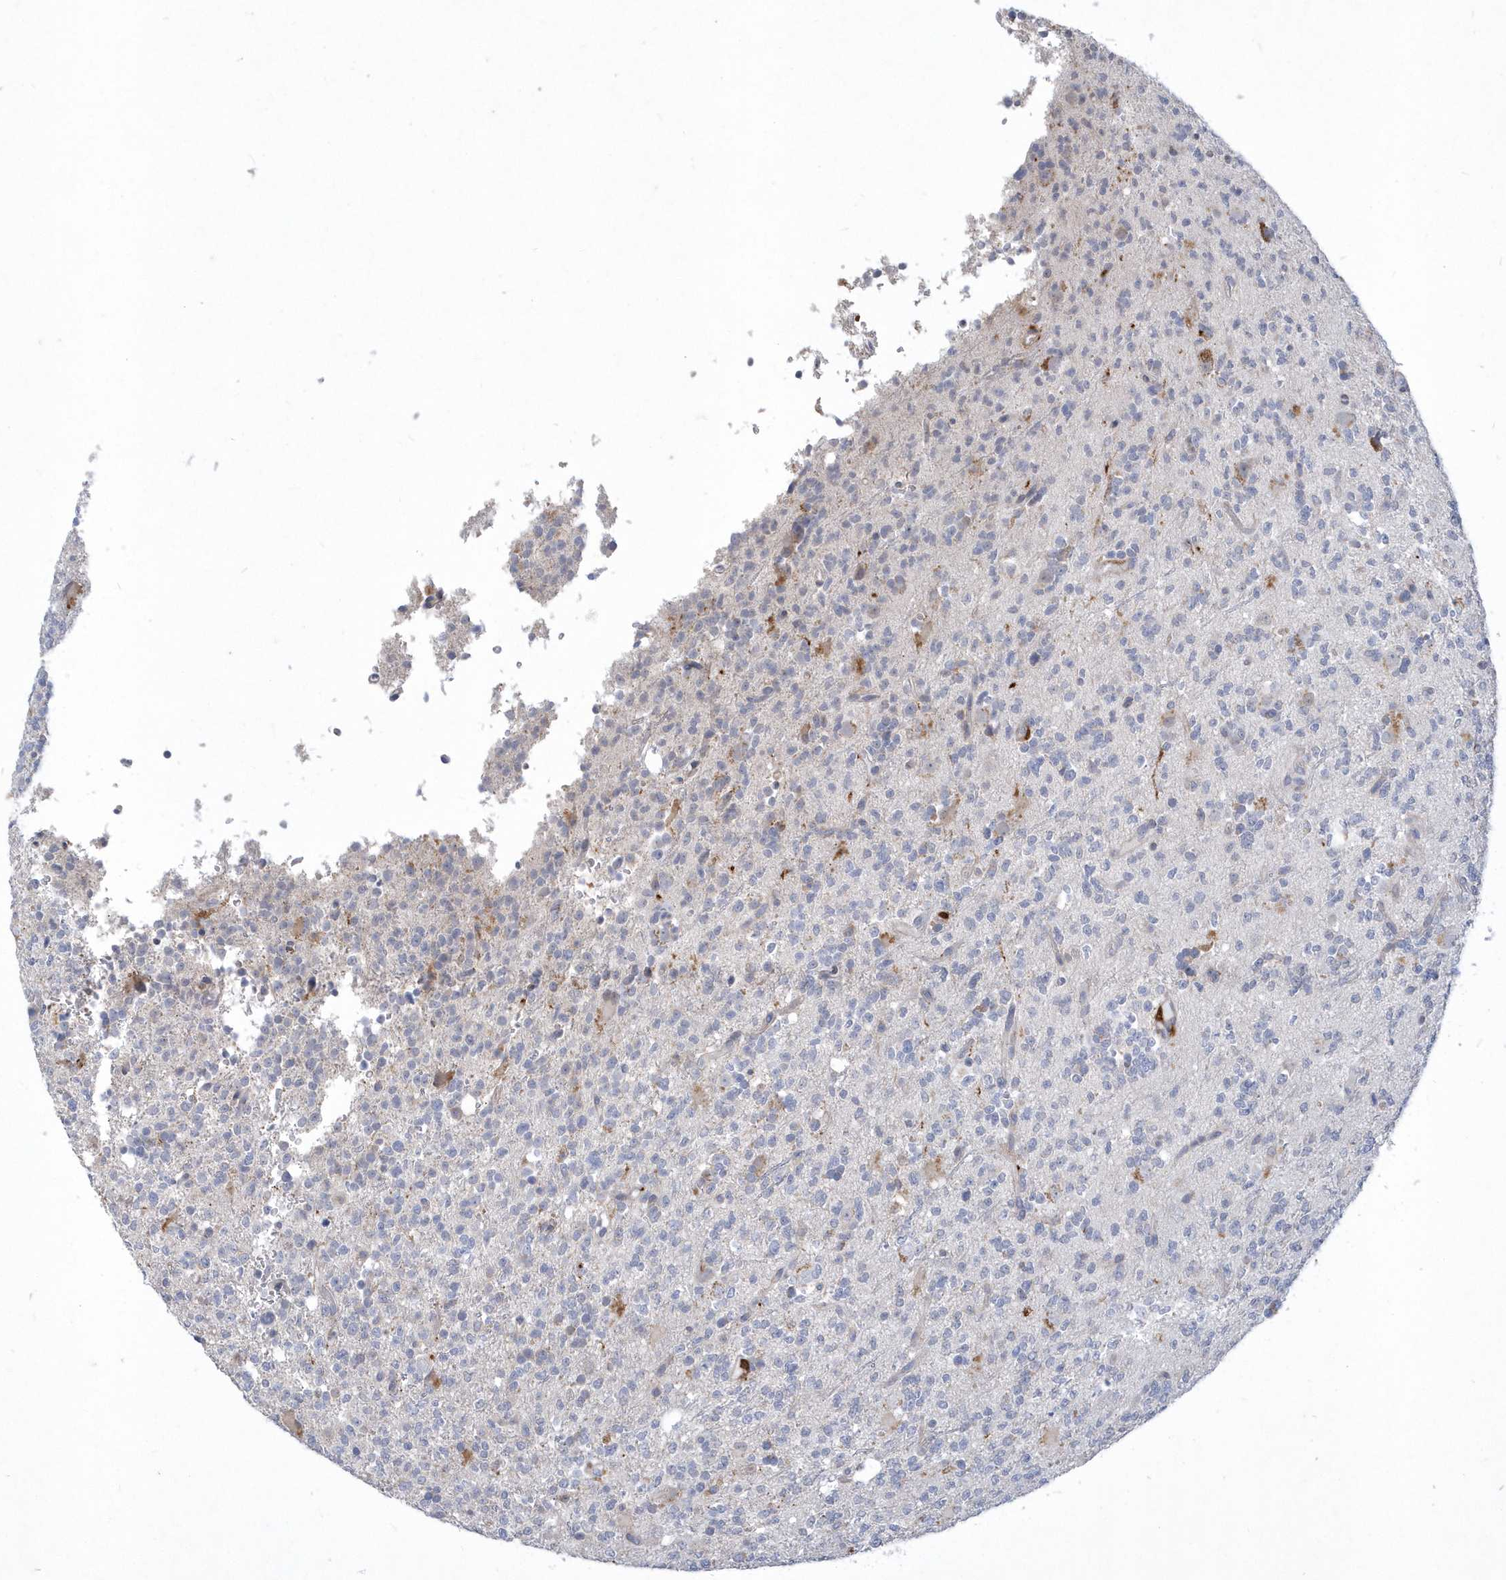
{"staining": {"intensity": "negative", "quantity": "none", "location": "none"}, "tissue": "glioma", "cell_type": "Tumor cells", "image_type": "cancer", "snomed": [{"axis": "morphology", "description": "Glioma, malignant, High grade"}, {"axis": "topography", "description": "Brain"}], "caption": "Immunohistochemical staining of malignant glioma (high-grade) exhibits no significant expression in tumor cells. (Brightfield microscopy of DAB immunohistochemistry at high magnification).", "gene": "TSPEAR", "patient": {"sex": "female", "age": 62}}